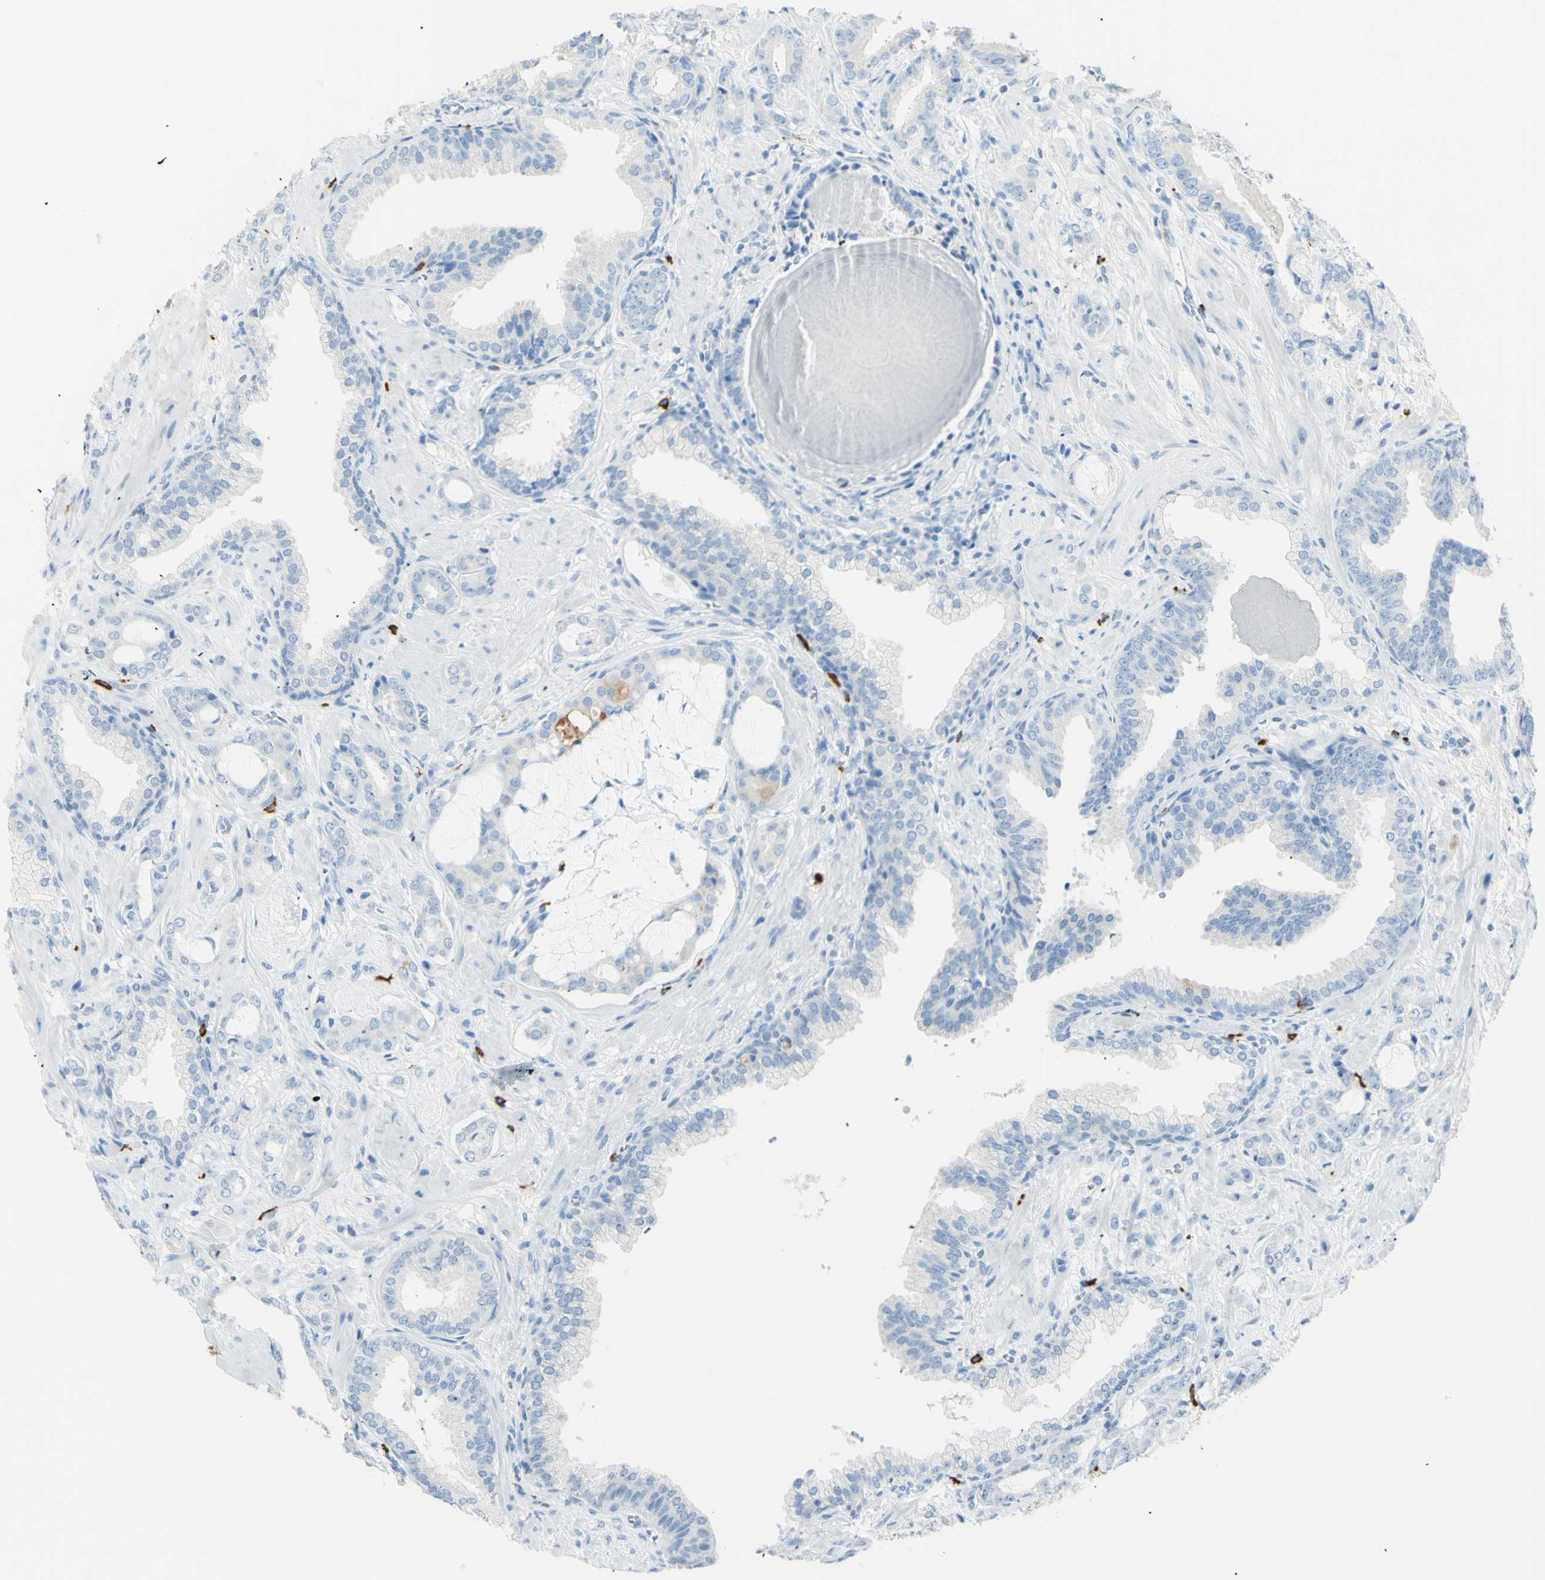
{"staining": {"intensity": "negative", "quantity": "none", "location": "none"}, "tissue": "prostate cancer", "cell_type": "Tumor cells", "image_type": "cancer", "snomed": [{"axis": "morphology", "description": "Adenocarcinoma, Low grade"}, {"axis": "topography", "description": "Prostate"}], "caption": "An IHC histopathology image of prostate adenocarcinoma (low-grade) is shown. There is no staining in tumor cells of prostate adenocarcinoma (low-grade).", "gene": "LETM1", "patient": {"sex": "male", "age": 53}}